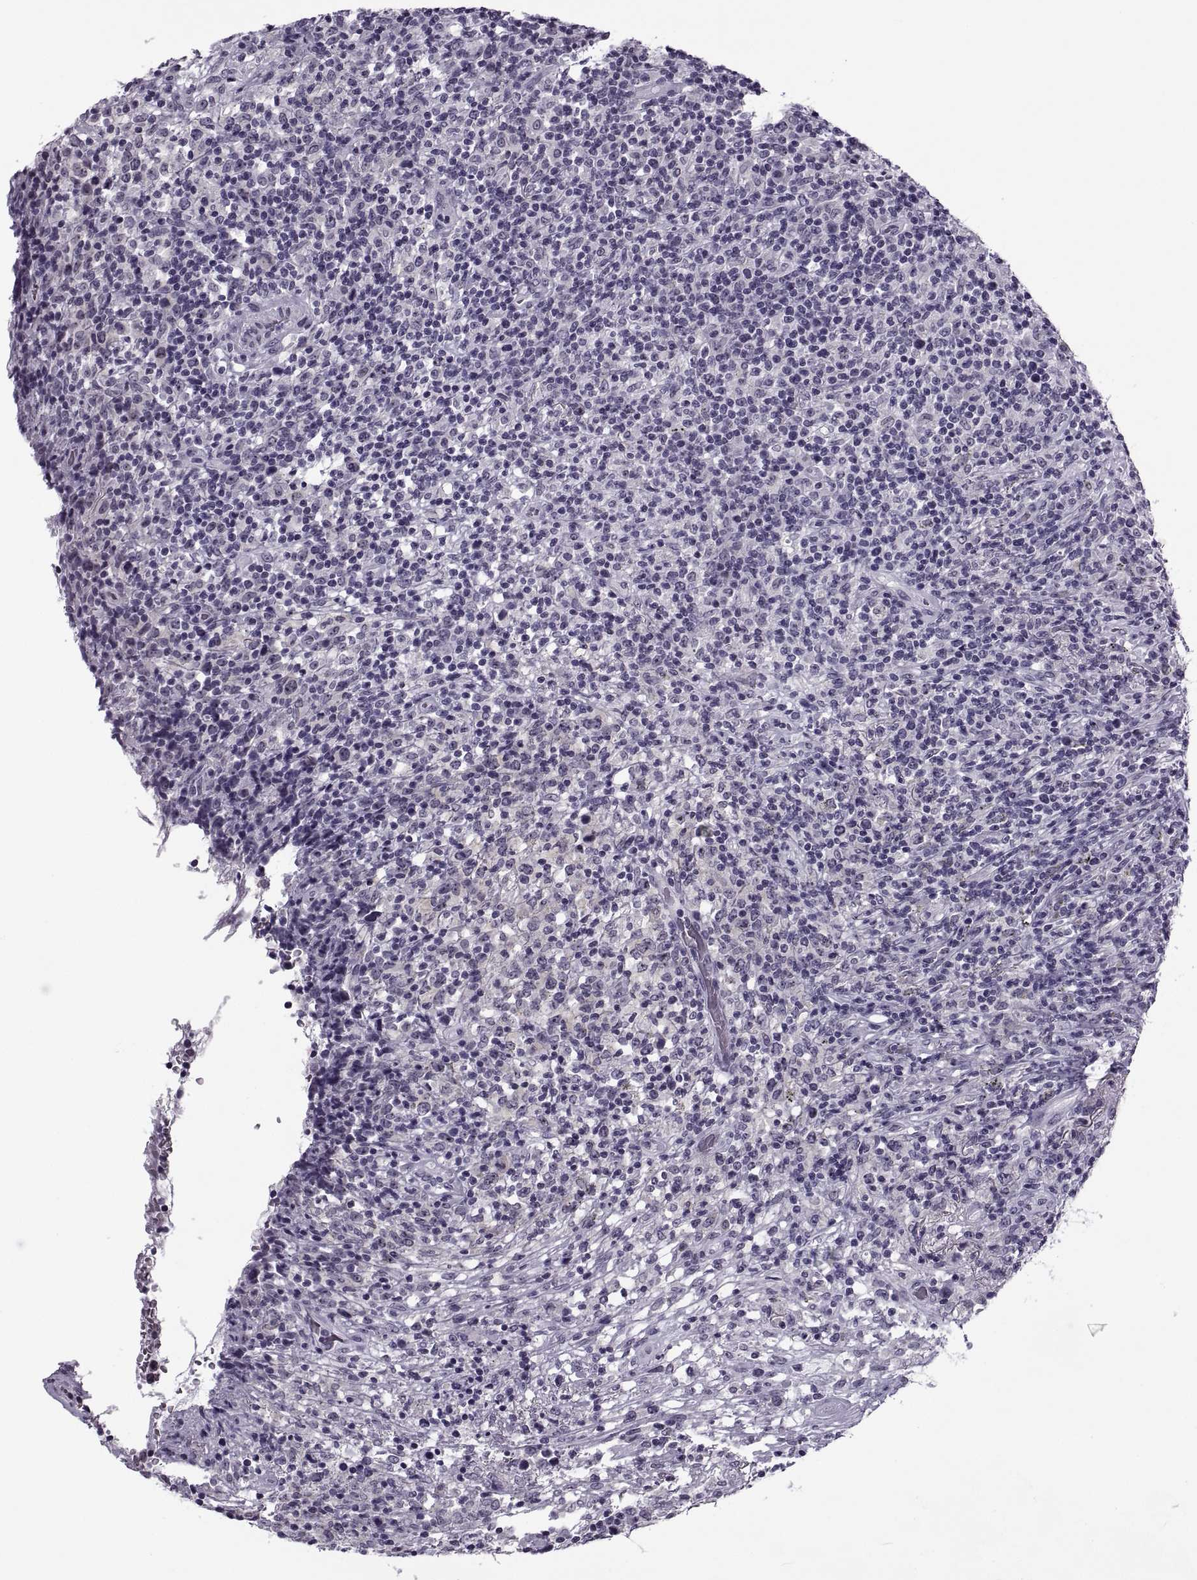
{"staining": {"intensity": "negative", "quantity": "none", "location": "none"}, "tissue": "lymphoma", "cell_type": "Tumor cells", "image_type": "cancer", "snomed": [{"axis": "morphology", "description": "Malignant lymphoma, non-Hodgkin's type, High grade"}, {"axis": "topography", "description": "Lung"}], "caption": "This photomicrograph is of lymphoma stained with immunohistochemistry (IHC) to label a protein in brown with the nuclei are counter-stained blue. There is no expression in tumor cells. (DAB immunohistochemistry (IHC), high magnification).", "gene": "TBC1D3G", "patient": {"sex": "male", "age": 79}}